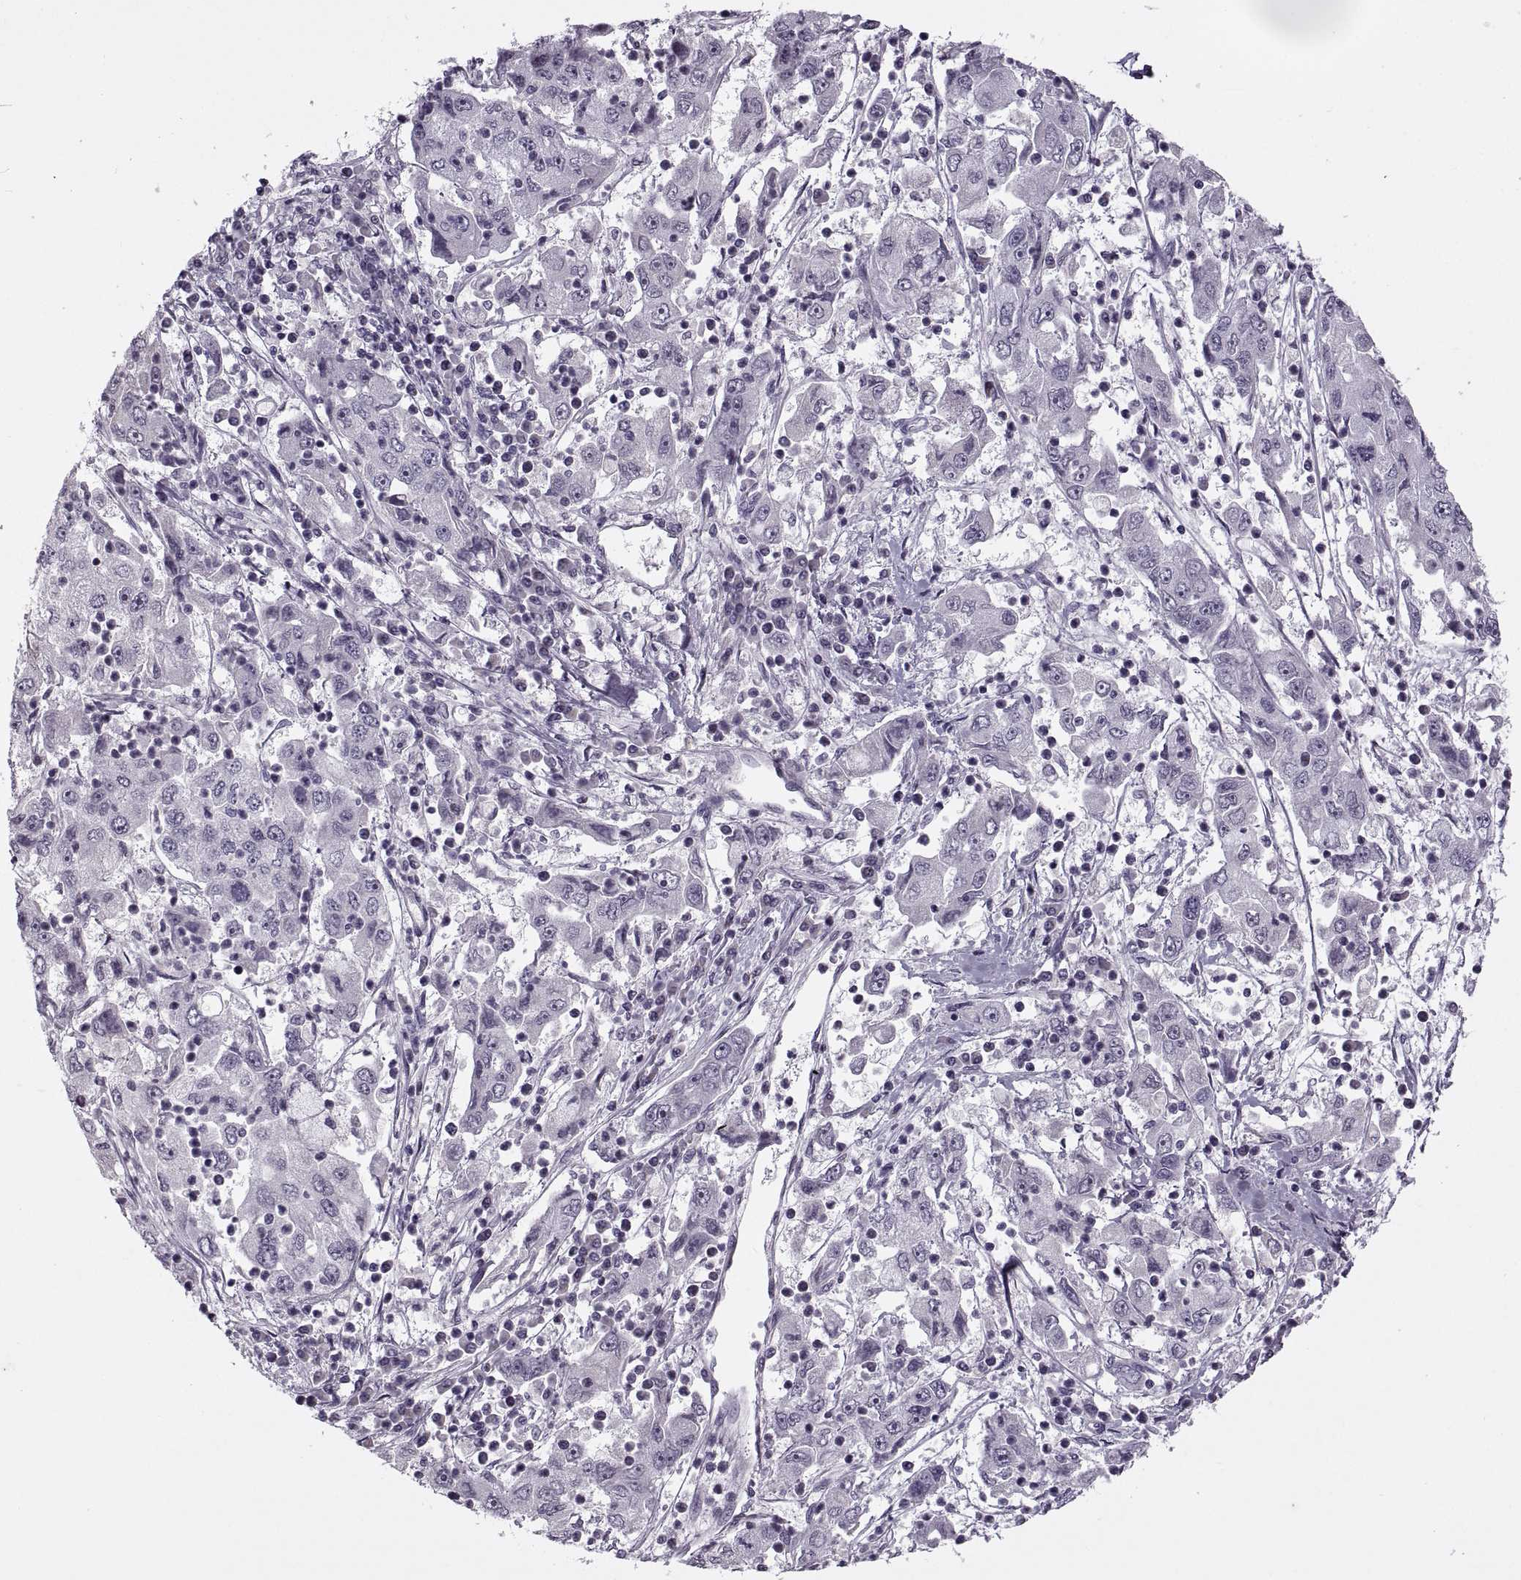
{"staining": {"intensity": "negative", "quantity": "none", "location": "none"}, "tissue": "cervical cancer", "cell_type": "Tumor cells", "image_type": "cancer", "snomed": [{"axis": "morphology", "description": "Squamous cell carcinoma, NOS"}, {"axis": "topography", "description": "Cervix"}], "caption": "Photomicrograph shows no protein staining in tumor cells of cervical cancer tissue.", "gene": "PRSS37", "patient": {"sex": "female", "age": 36}}